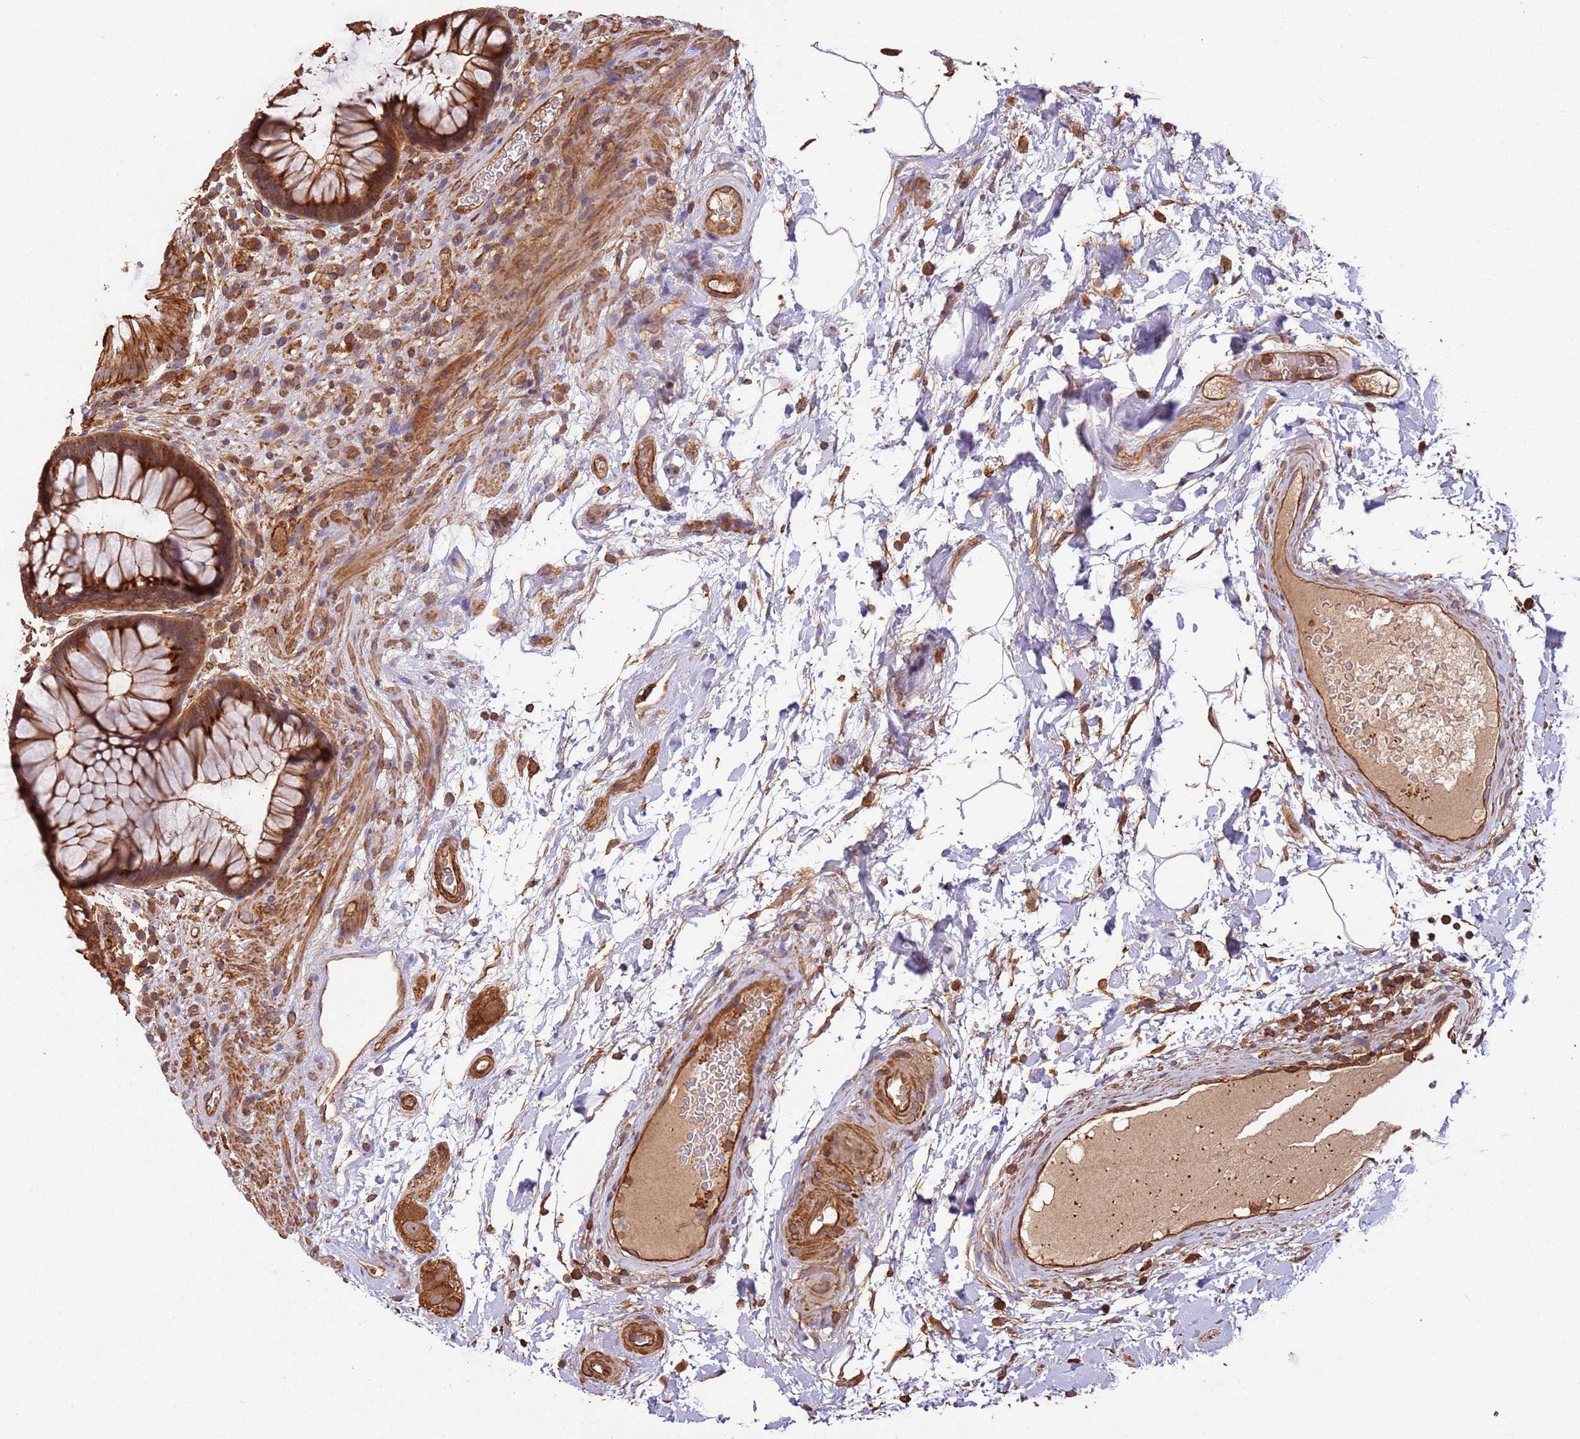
{"staining": {"intensity": "strong", "quantity": ">75%", "location": "cytoplasmic/membranous"}, "tissue": "rectum", "cell_type": "Glandular cells", "image_type": "normal", "snomed": [{"axis": "morphology", "description": "Normal tissue, NOS"}, {"axis": "topography", "description": "Rectum"}], "caption": "Rectum stained with a brown dye displays strong cytoplasmic/membranous positive positivity in approximately >75% of glandular cells.", "gene": "ACVR2A", "patient": {"sex": "male", "age": 51}}